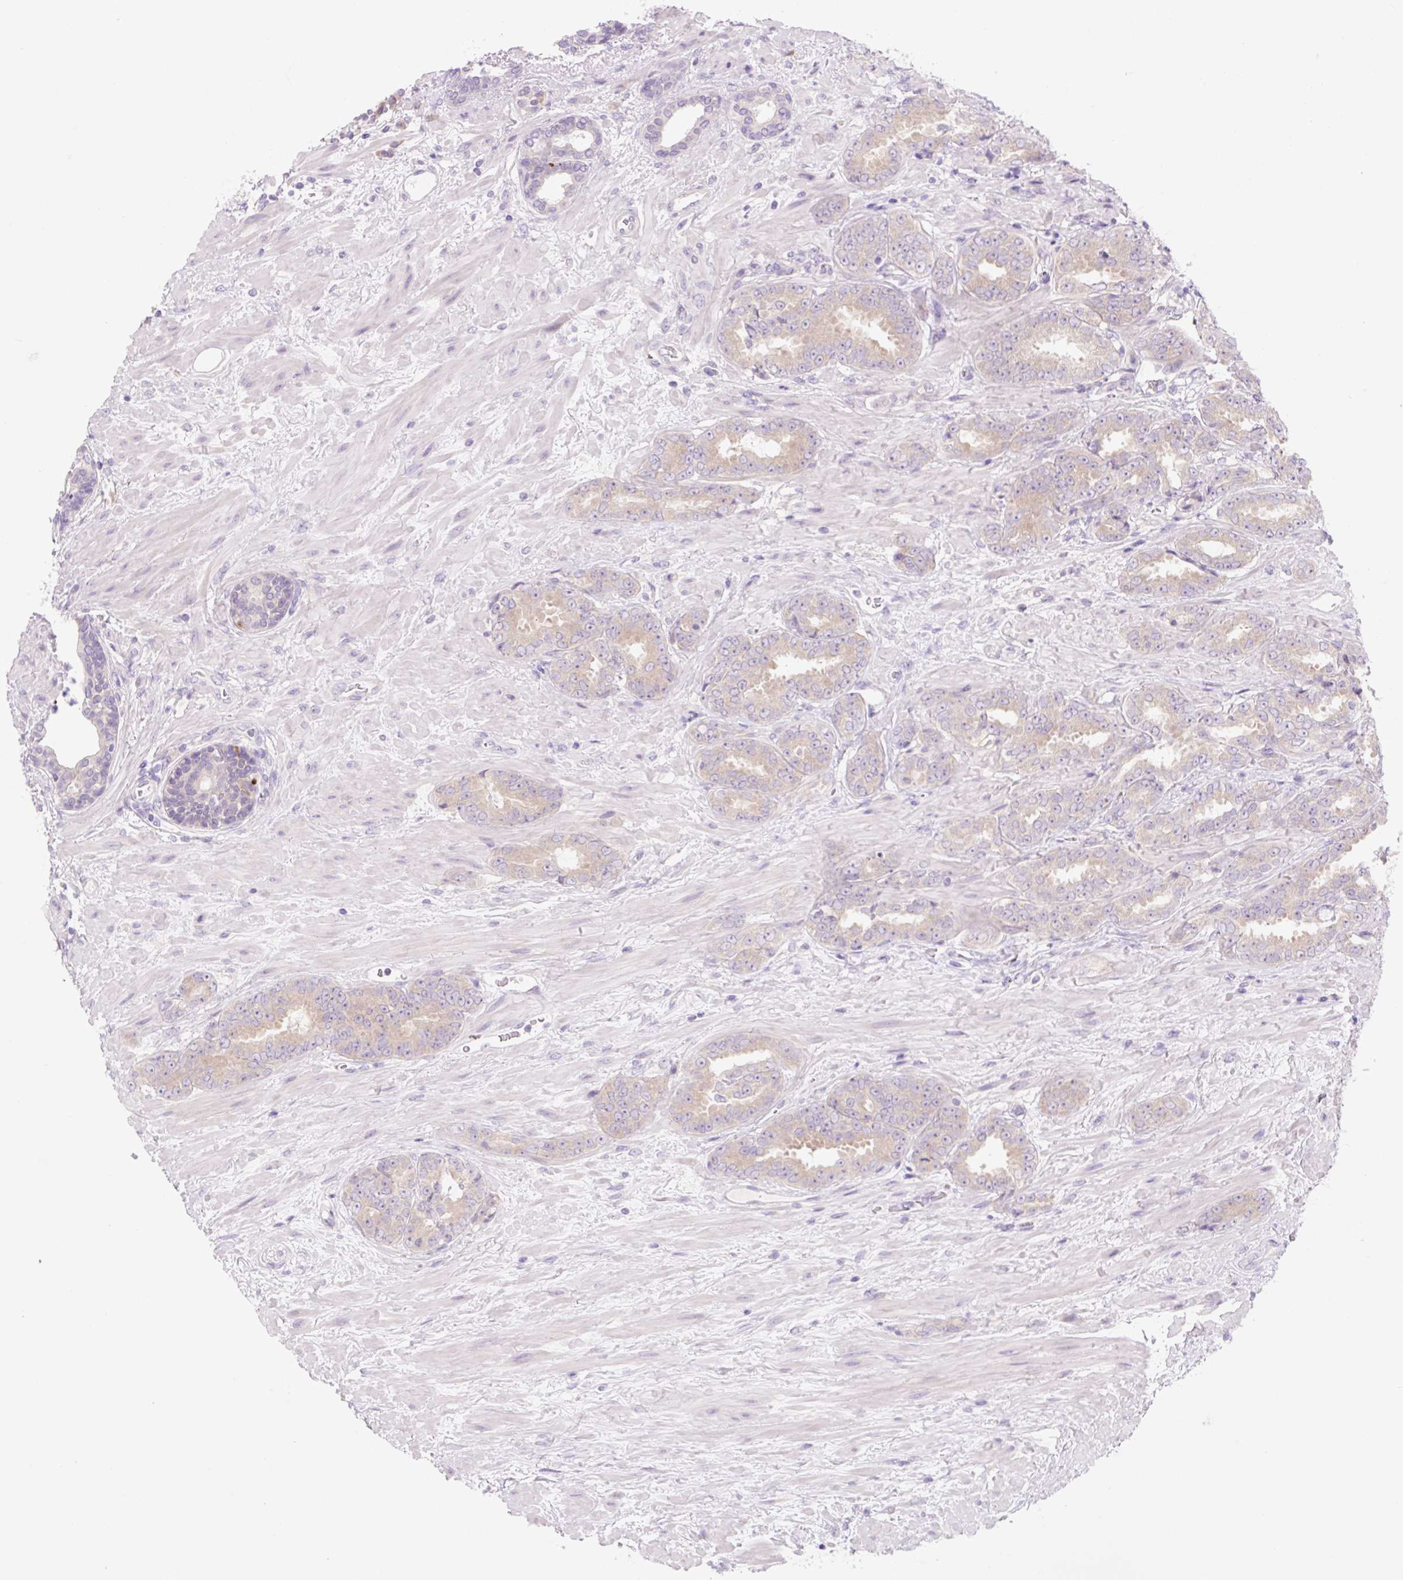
{"staining": {"intensity": "weak", "quantity": "<25%", "location": "cytoplasmic/membranous"}, "tissue": "prostate cancer", "cell_type": "Tumor cells", "image_type": "cancer", "snomed": [{"axis": "morphology", "description": "Adenocarcinoma, High grade"}, {"axis": "topography", "description": "Prostate"}], "caption": "A high-resolution histopathology image shows immunohistochemistry staining of adenocarcinoma (high-grade) (prostate), which demonstrates no significant expression in tumor cells. (DAB (3,3'-diaminobenzidine) immunohistochemistry (IHC) visualized using brightfield microscopy, high magnification).", "gene": "CELF6", "patient": {"sex": "male", "age": 72}}